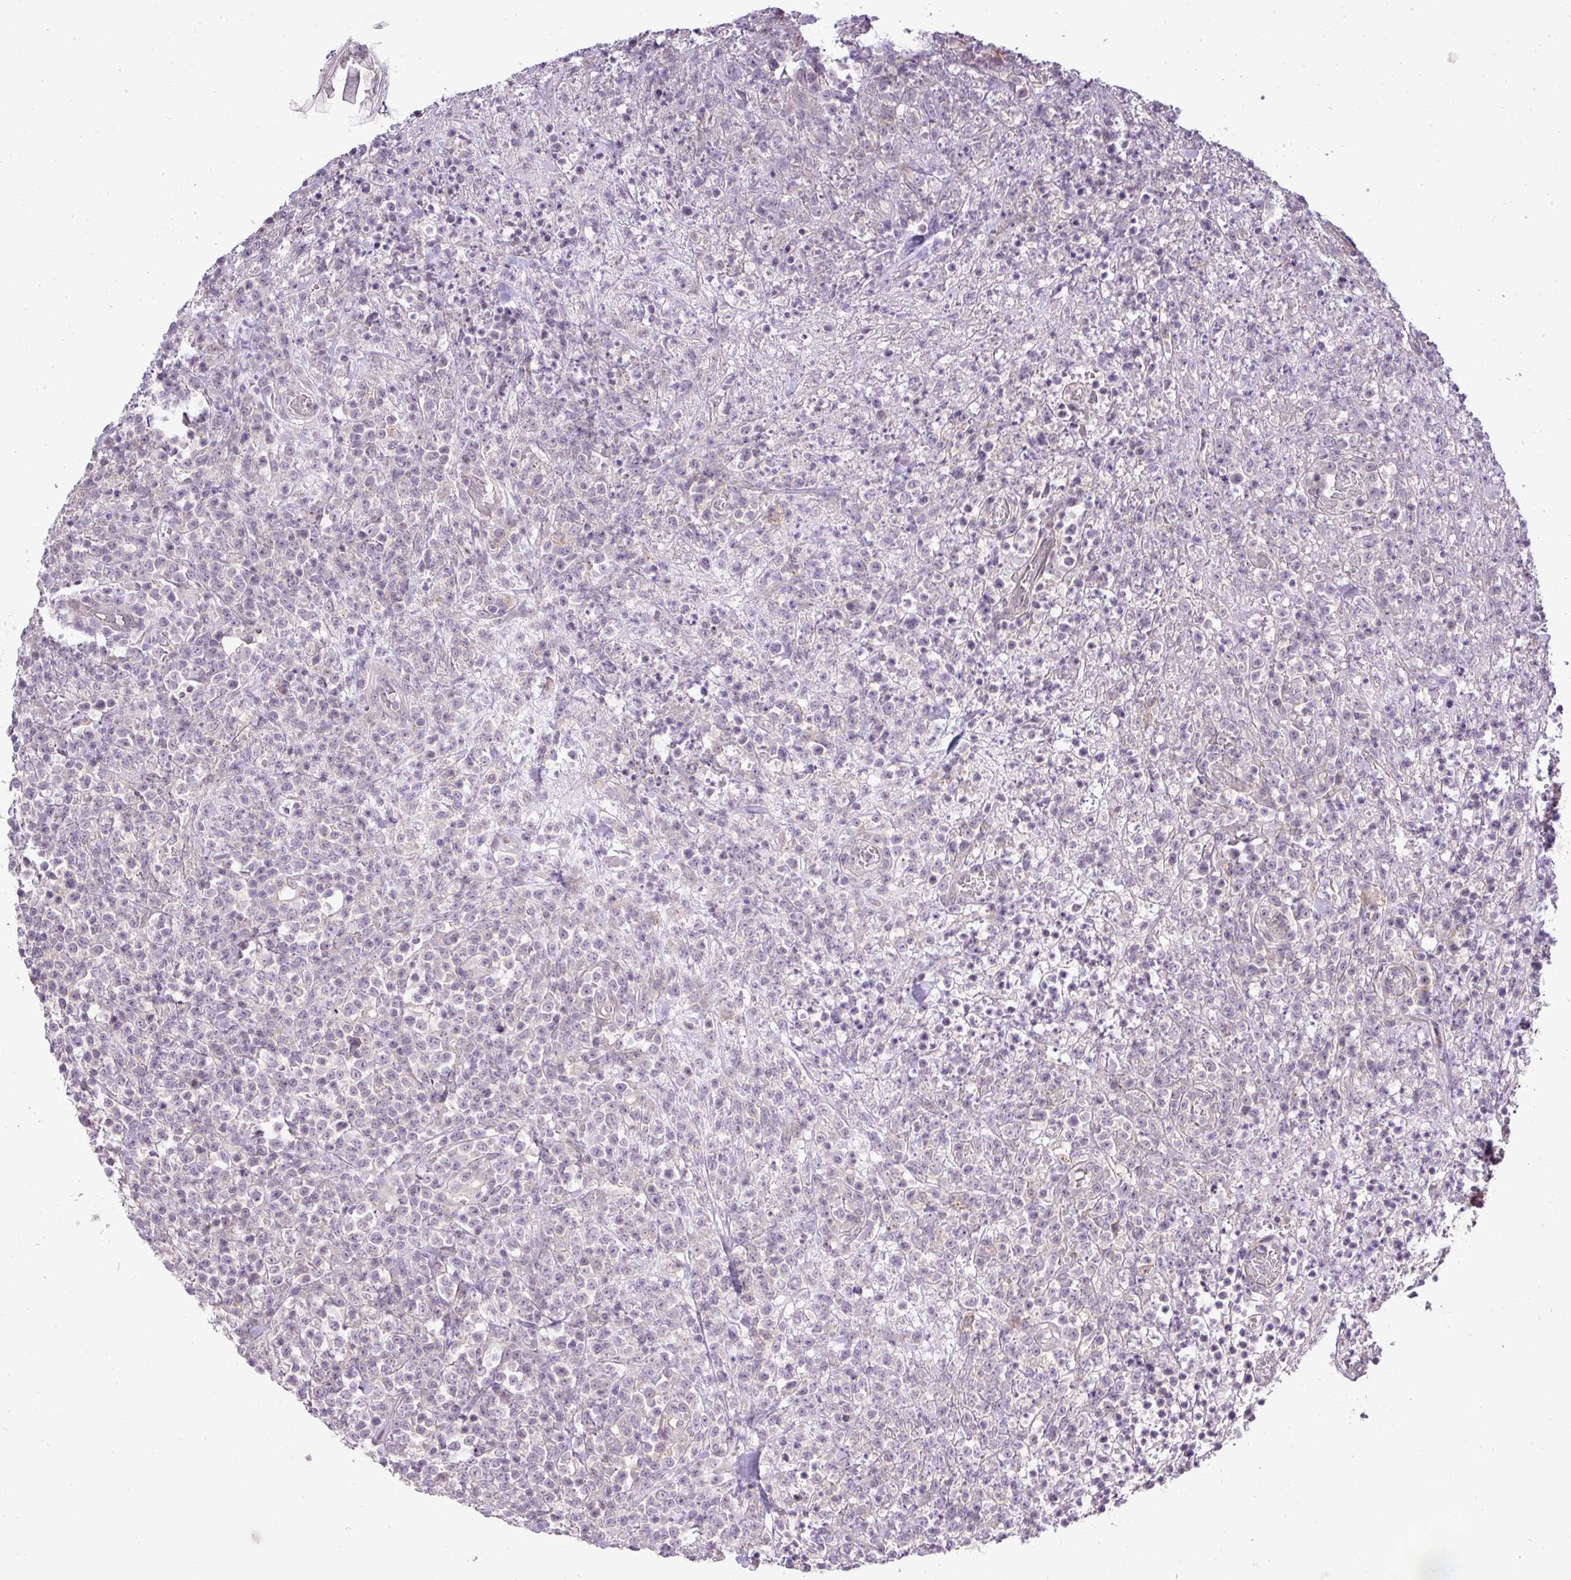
{"staining": {"intensity": "negative", "quantity": "none", "location": "none"}, "tissue": "lymphoma", "cell_type": "Tumor cells", "image_type": "cancer", "snomed": [{"axis": "morphology", "description": "Malignant lymphoma, non-Hodgkin's type, High grade"}, {"axis": "topography", "description": "Colon"}], "caption": "Lymphoma stained for a protein using immunohistochemistry (IHC) shows no expression tumor cells.", "gene": "PDRG1", "patient": {"sex": "female", "age": 53}}